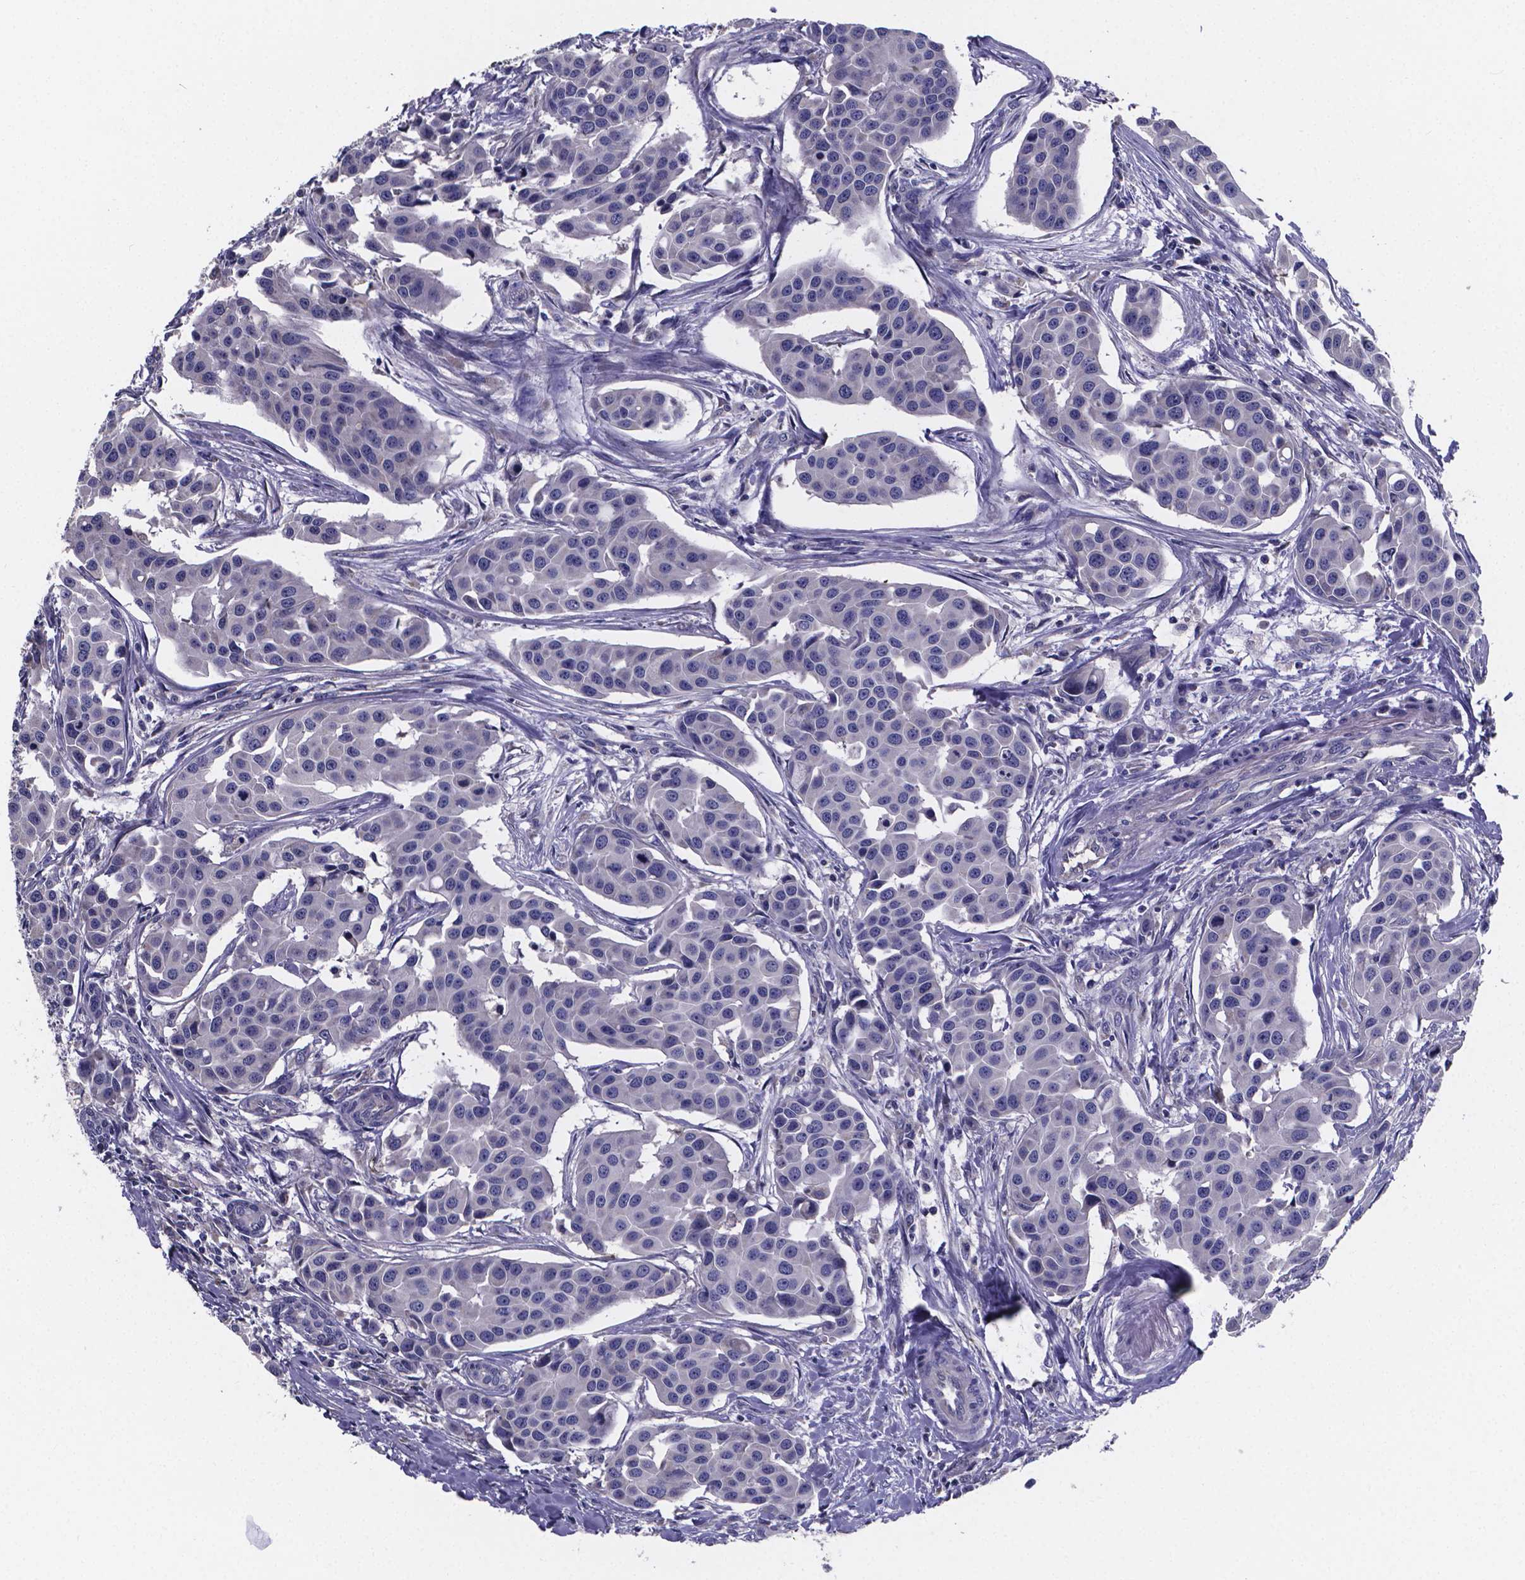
{"staining": {"intensity": "negative", "quantity": "none", "location": "none"}, "tissue": "head and neck cancer", "cell_type": "Tumor cells", "image_type": "cancer", "snomed": [{"axis": "morphology", "description": "Adenocarcinoma, NOS"}, {"axis": "topography", "description": "Head-Neck"}], "caption": "A photomicrograph of human head and neck adenocarcinoma is negative for staining in tumor cells.", "gene": "SFRP4", "patient": {"sex": "male", "age": 76}}